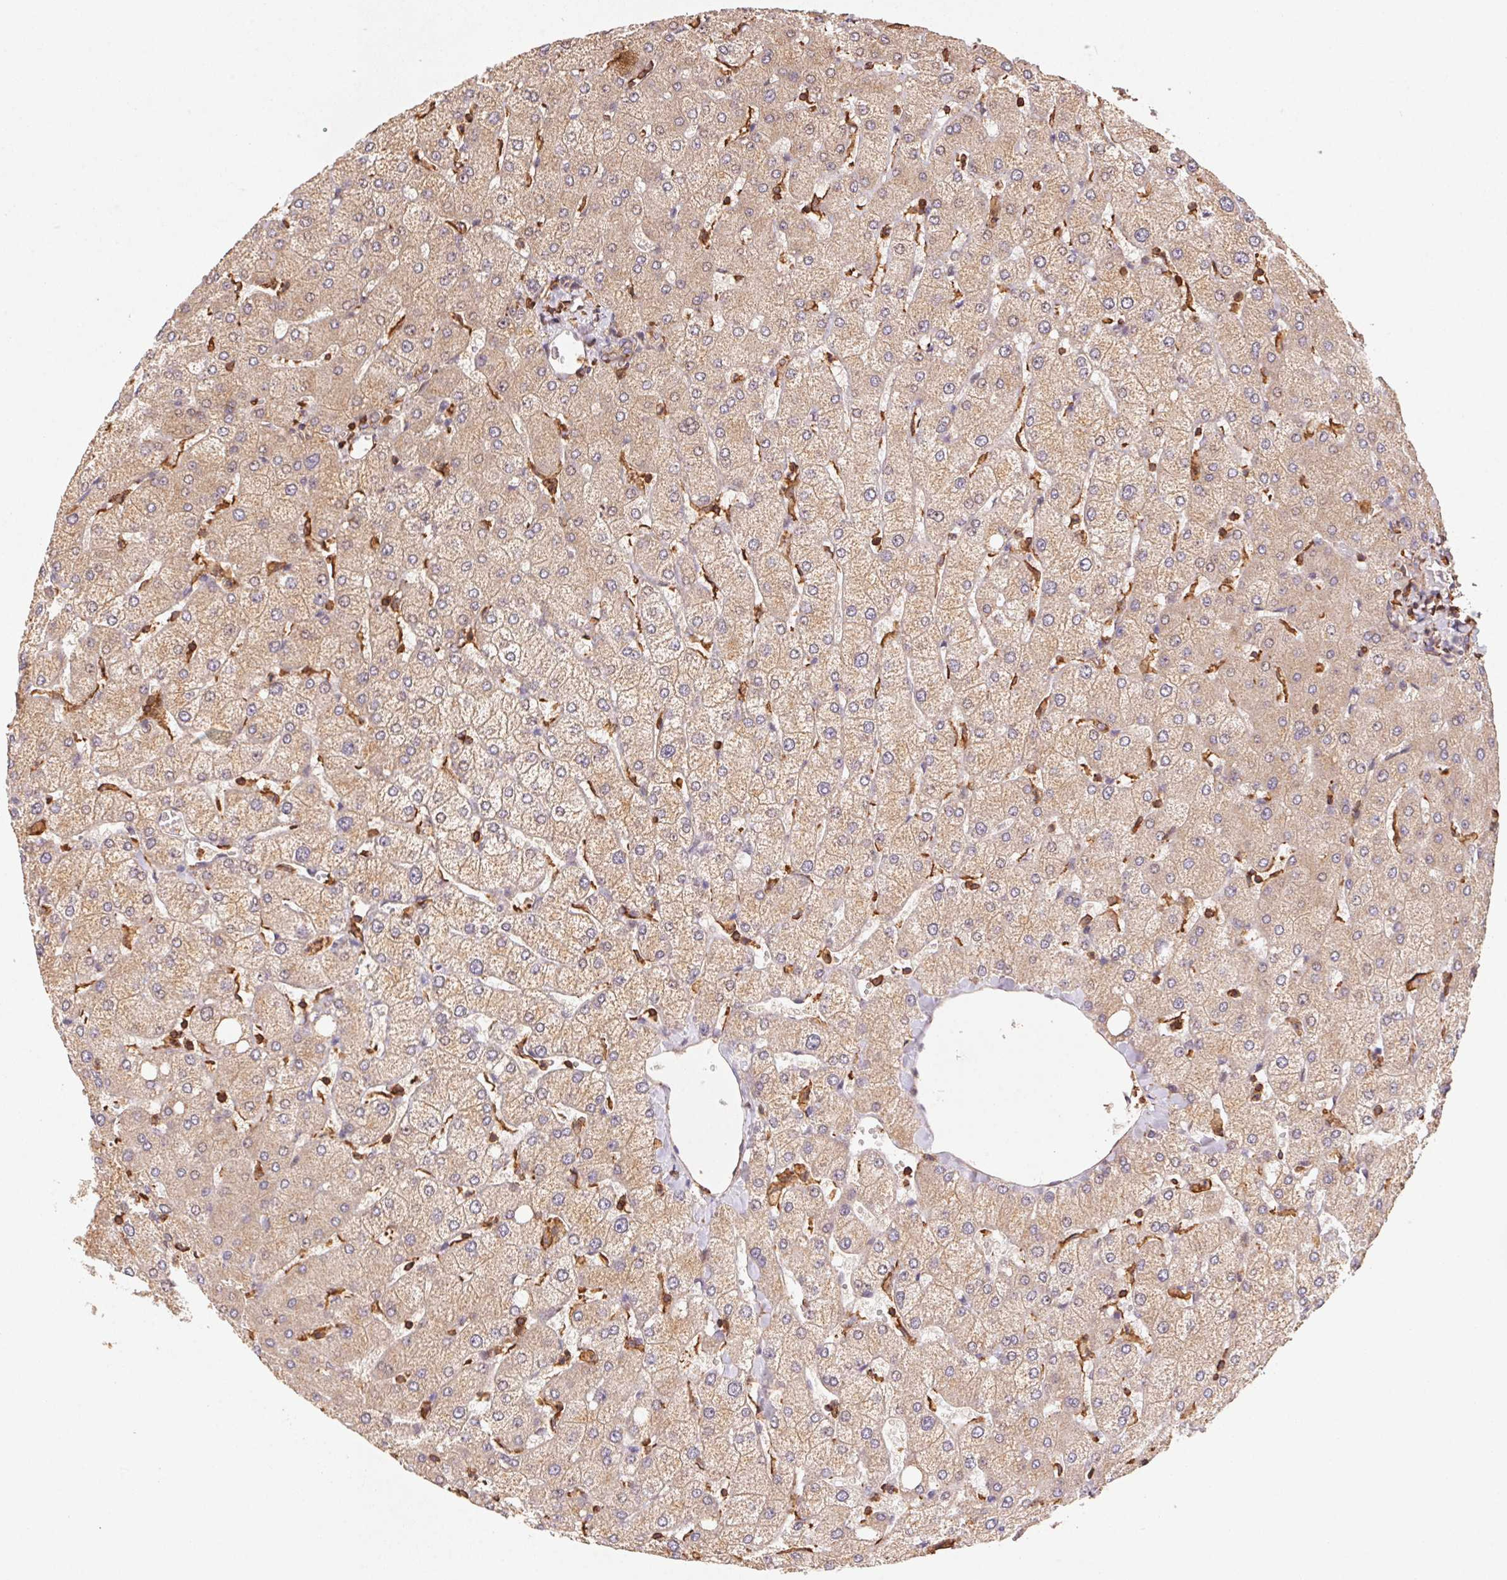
{"staining": {"intensity": "weak", "quantity": "25%-75%", "location": "cytoplasmic/membranous"}, "tissue": "liver", "cell_type": "Cholangiocytes", "image_type": "normal", "snomed": [{"axis": "morphology", "description": "Normal tissue, NOS"}, {"axis": "topography", "description": "Liver"}], "caption": "A brown stain shows weak cytoplasmic/membranous staining of a protein in cholangiocytes of unremarkable human liver. (brown staining indicates protein expression, while blue staining denotes nuclei).", "gene": "ATG10", "patient": {"sex": "female", "age": 54}}